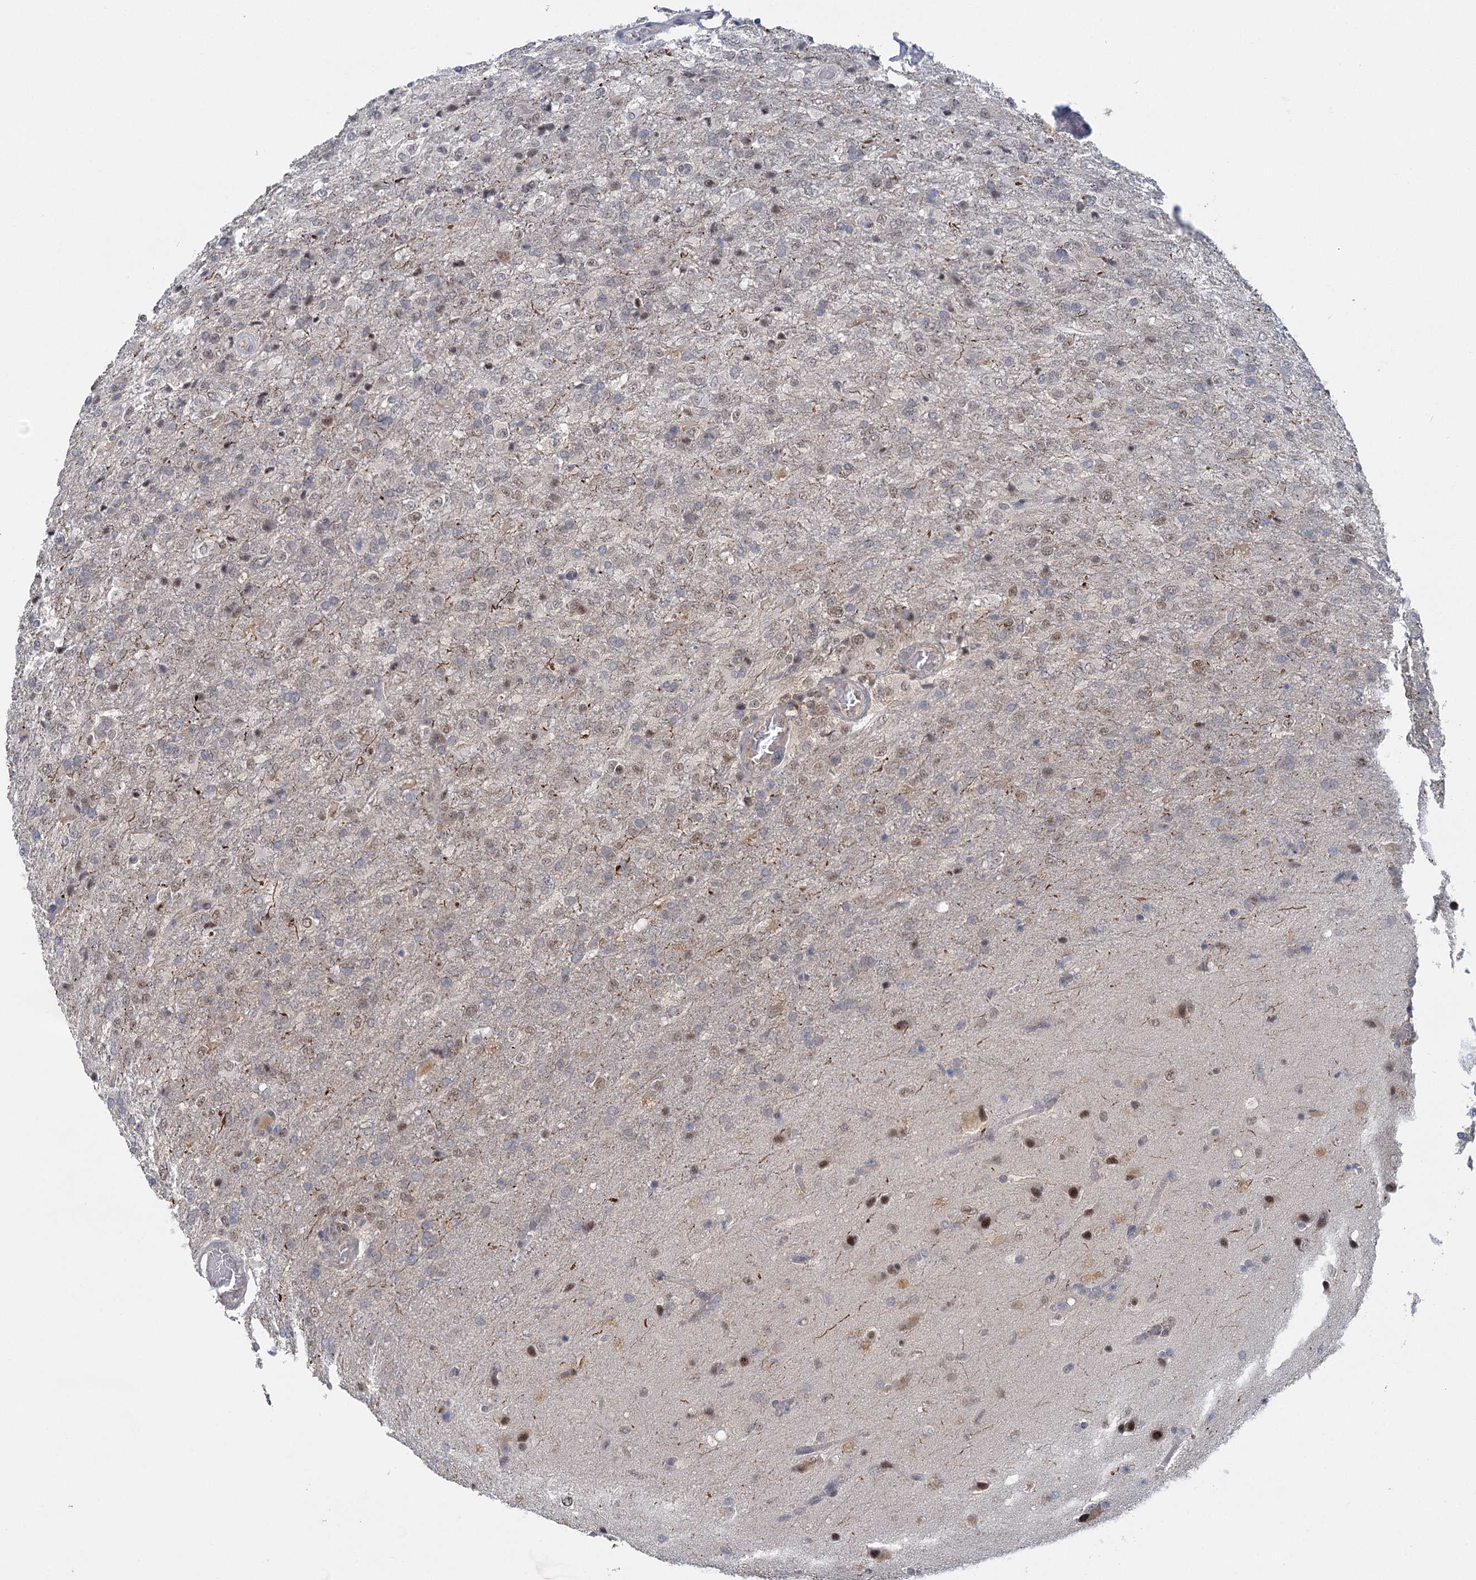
{"staining": {"intensity": "weak", "quantity": "25%-75%", "location": "nuclear"}, "tissue": "glioma", "cell_type": "Tumor cells", "image_type": "cancer", "snomed": [{"axis": "morphology", "description": "Glioma, malignant, High grade"}, {"axis": "topography", "description": "Brain"}], "caption": "There is low levels of weak nuclear staining in tumor cells of glioma, as demonstrated by immunohistochemical staining (brown color).", "gene": "GPATCH11", "patient": {"sex": "female", "age": 74}}